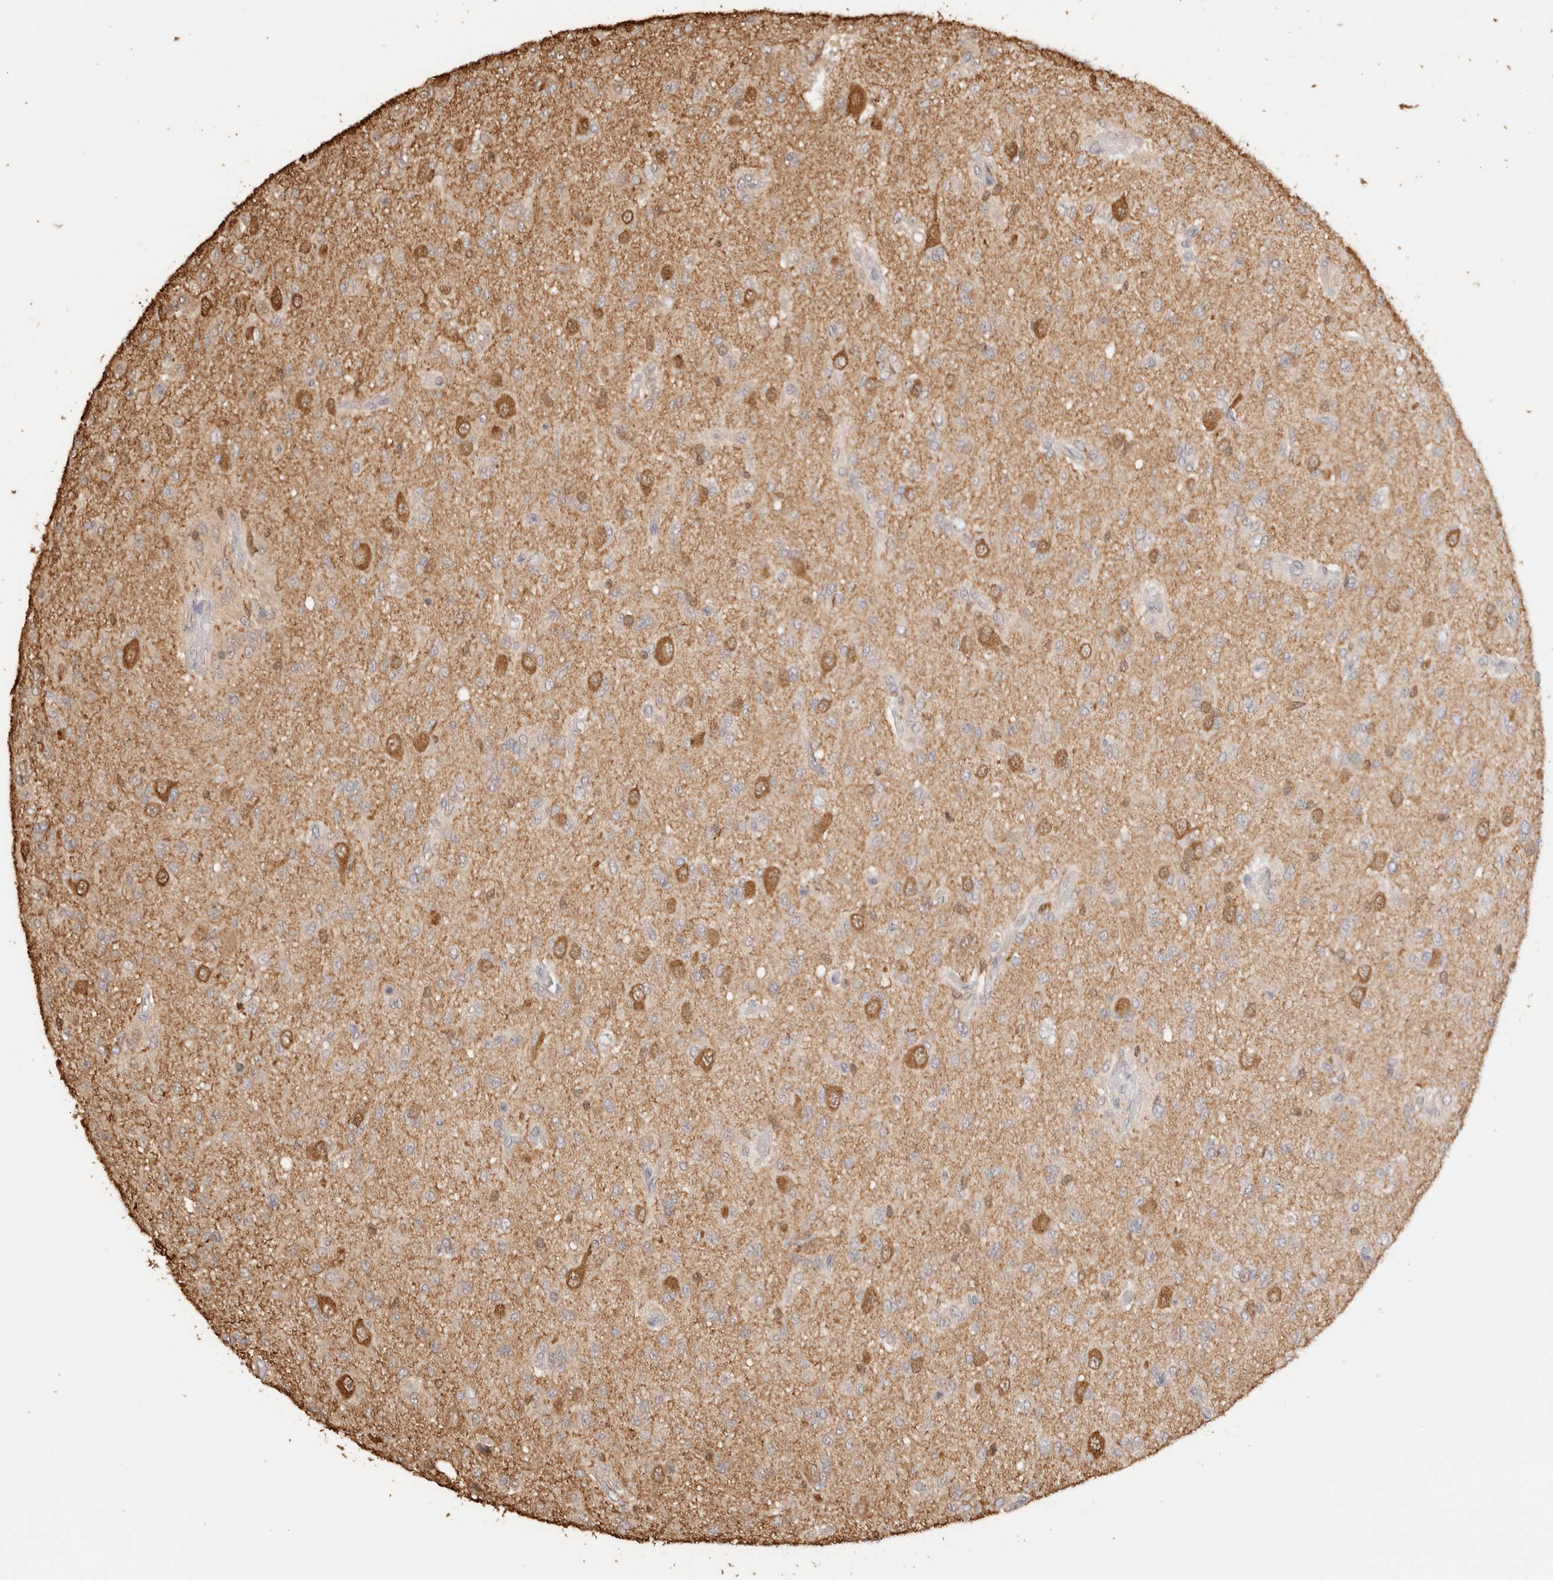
{"staining": {"intensity": "negative", "quantity": "none", "location": "none"}, "tissue": "glioma", "cell_type": "Tumor cells", "image_type": "cancer", "snomed": [{"axis": "morphology", "description": "Glioma, malignant, High grade"}, {"axis": "topography", "description": "Brain"}], "caption": "High magnification brightfield microscopy of glioma stained with DAB (3,3'-diaminobenzidine) (brown) and counterstained with hematoxylin (blue): tumor cells show no significant expression.", "gene": "YWHAH", "patient": {"sex": "female", "age": 59}}